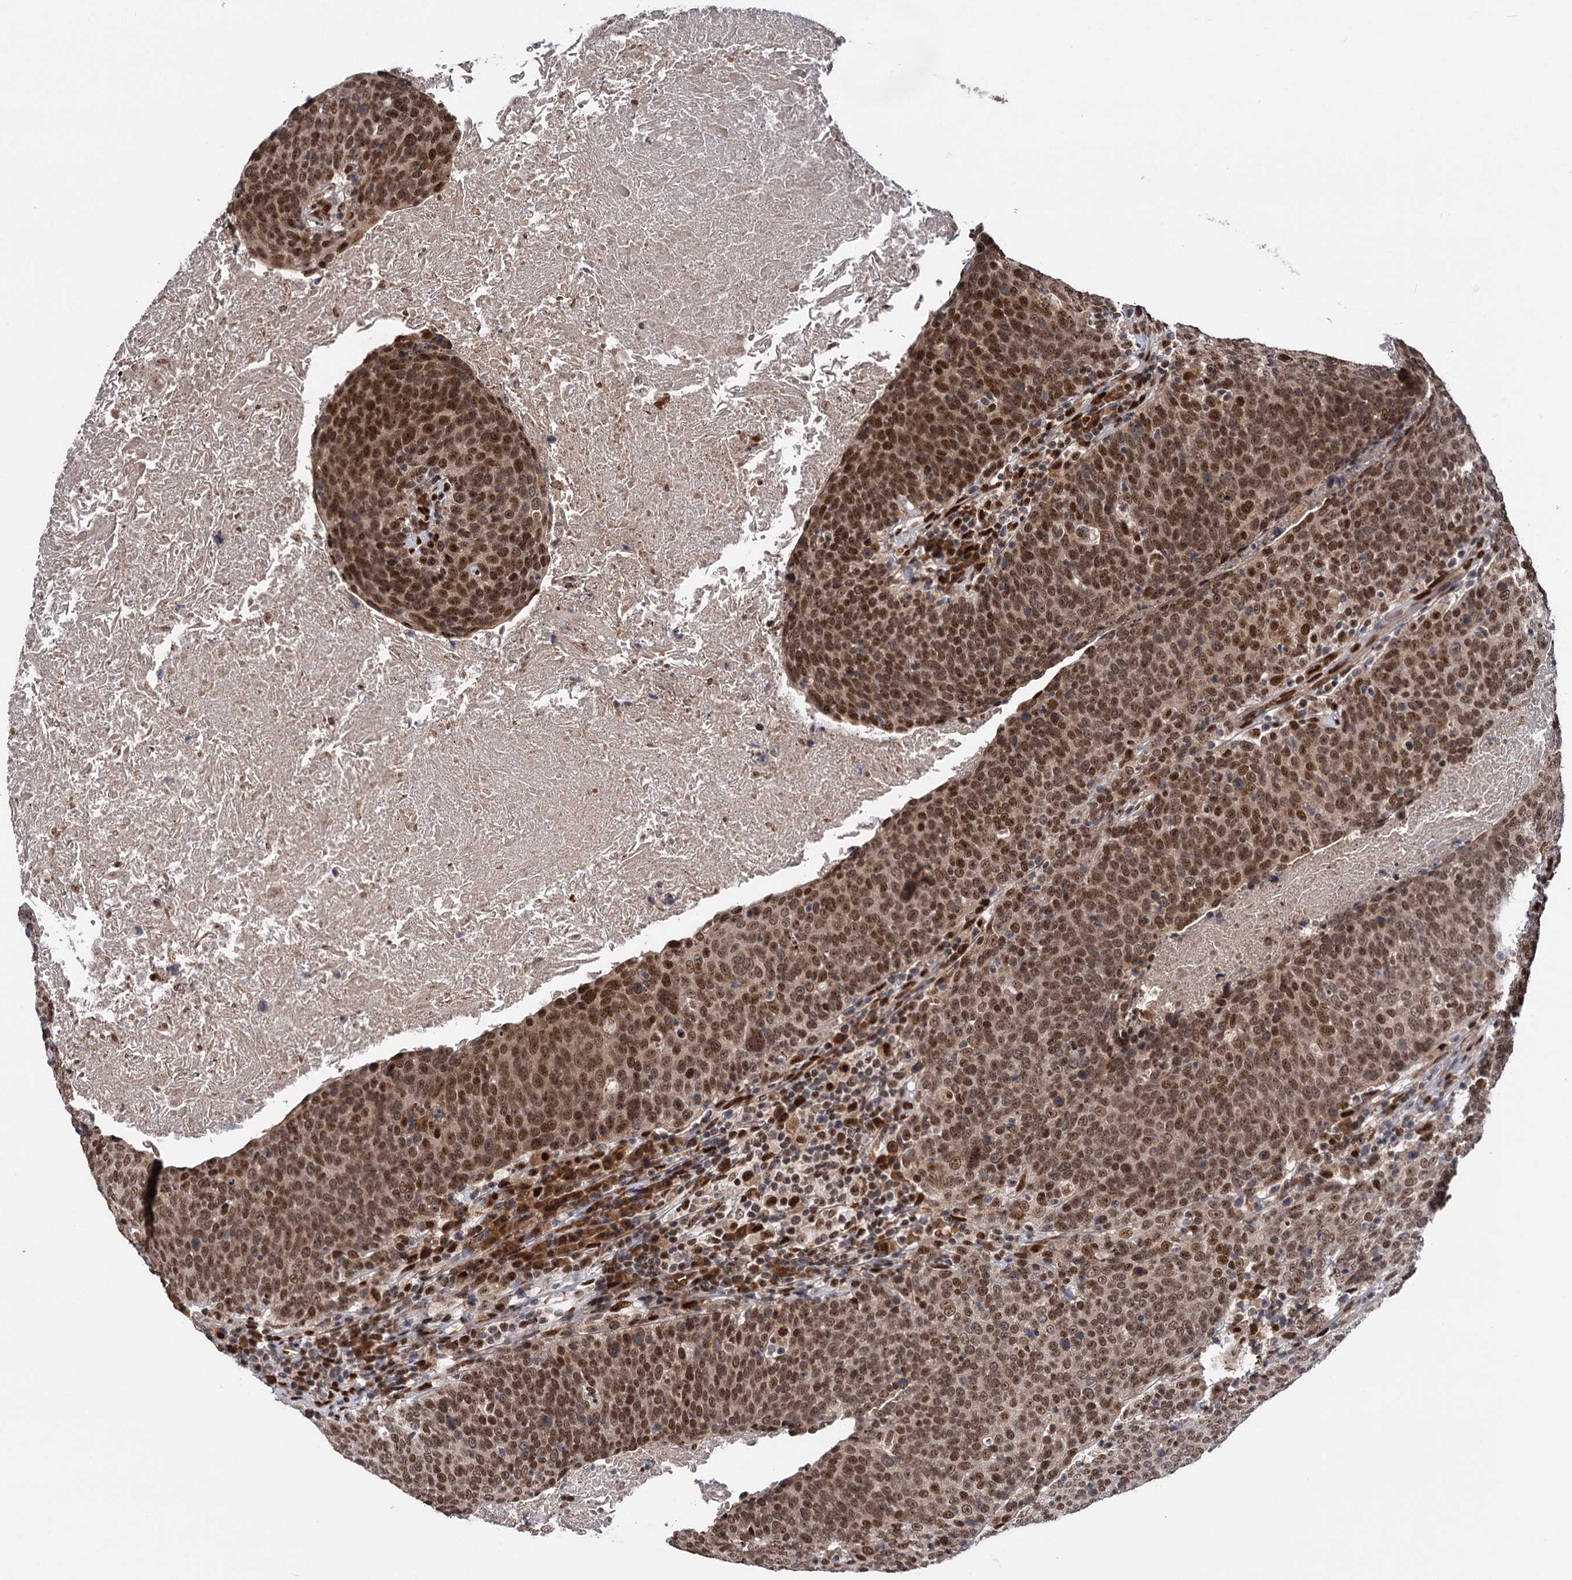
{"staining": {"intensity": "moderate", "quantity": ">75%", "location": "nuclear"}, "tissue": "head and neck cancer", "cell_type": "Tumor cells", "image_type": "cancer", "snomed": [{"axis": "morphology", "description": "Squamous cell carcinoma, NOS"}, {"axis": "morphology", "description": "Squamous cell carcinoma, metastatic, NOS"}, {"axis": "topography", "description": "Lymph node"}, {"axis": "topography", "description": "Head-Neck"}], "caption": "Approximately >75% of tumor cells in head and neck cancer (metastatic squamous cell carcinoma) show moderate nuclear protein staining as visualized by brown immunohistochemical staining.", "gene": "MESD", "patient": {"sex": "male", "age": 62}}